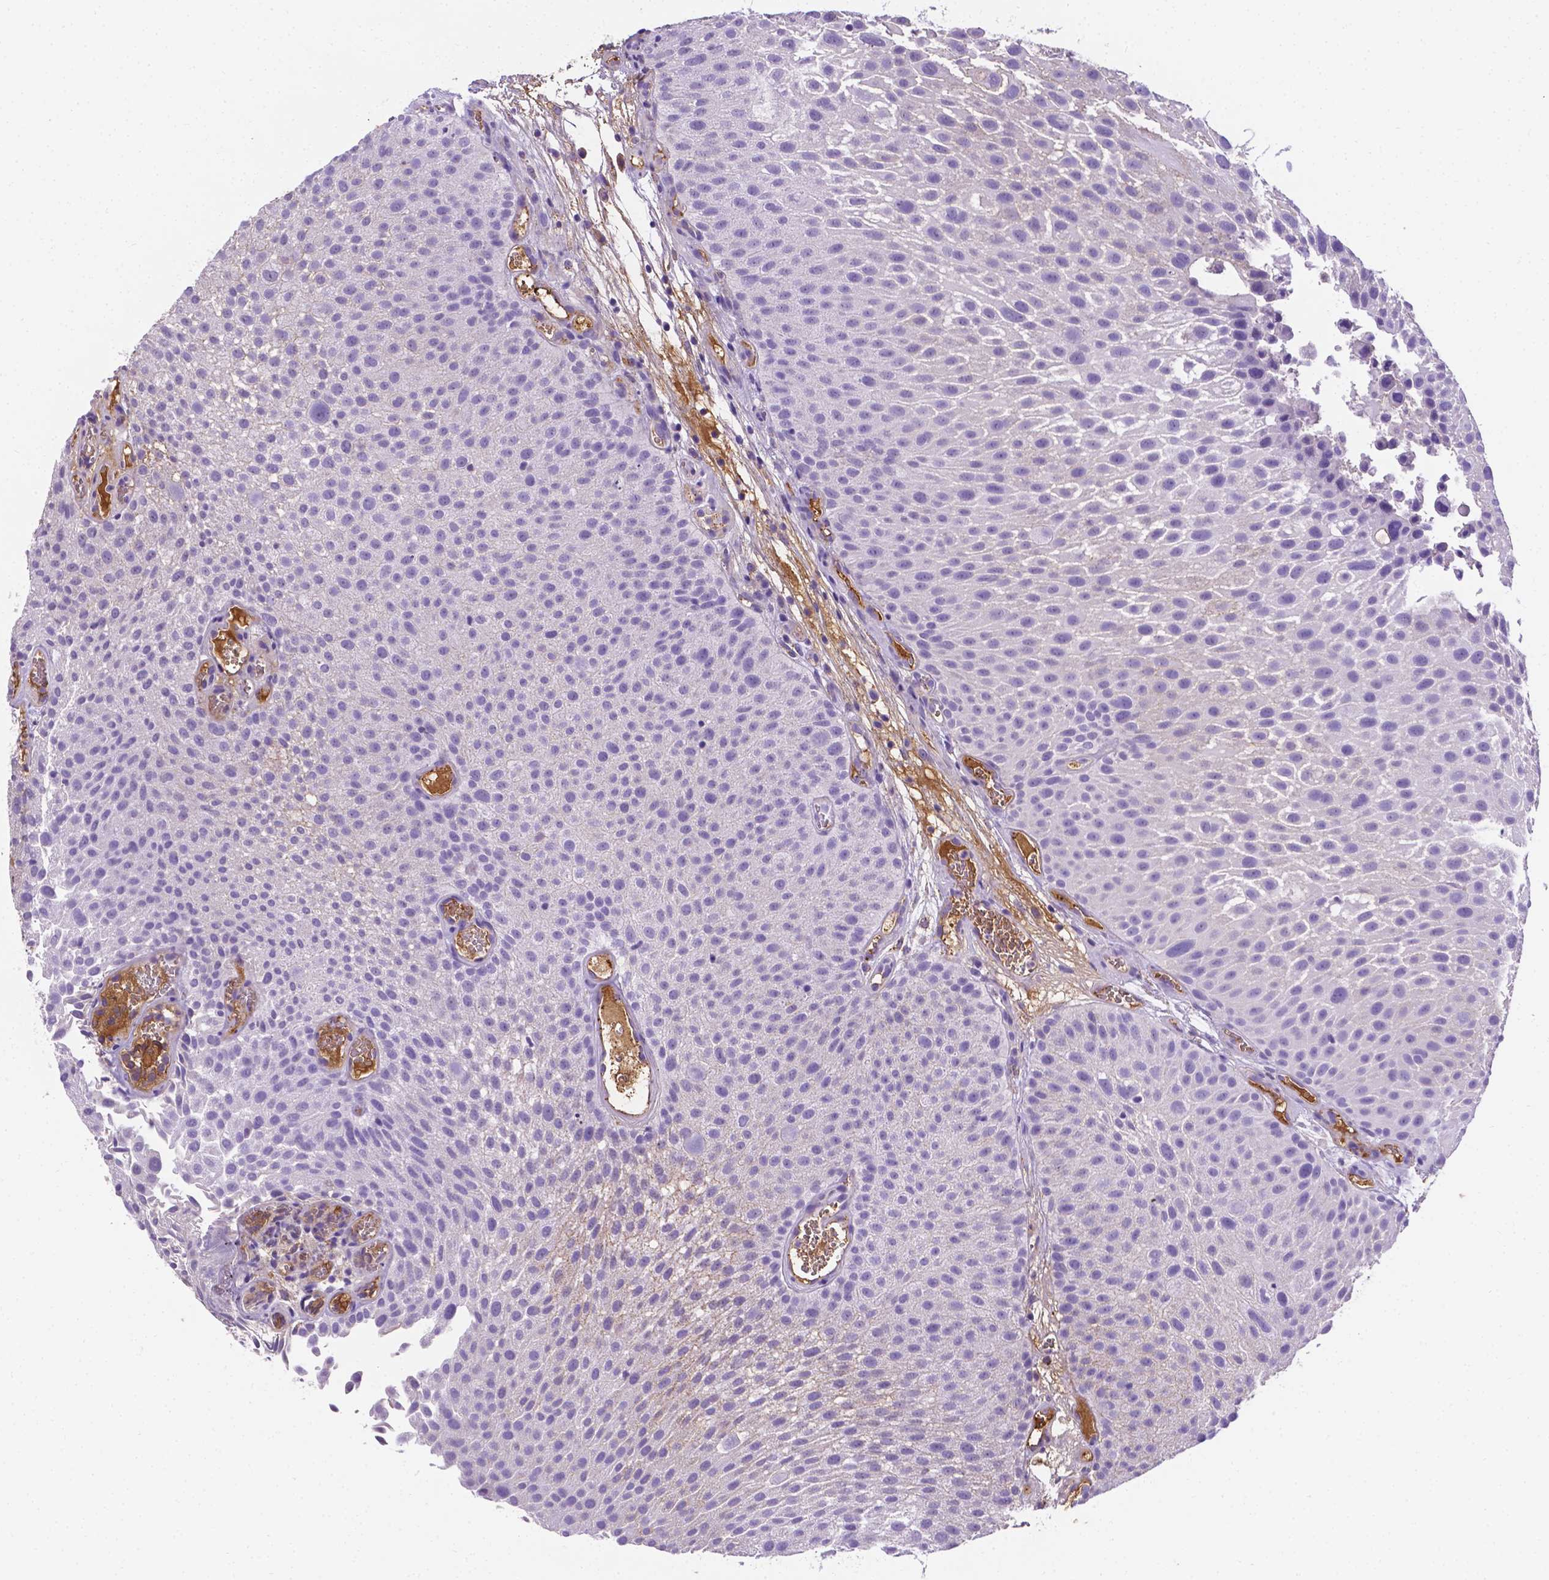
{"staining": {"intensity": "negative", "quantity": "none", "location": "none"}, "tissue": "urothelial cancer", "cell_type": "Tumor cells", "image_type": "cancer", "snomed": [{"axis": "morphology", "description": "Urothelial carcinoma, Low grade"}, {"axis": "topography", "description": "Urinary bladder"}], "caption": "Protein analysis of urothelial cancer shows no significant staining in tumor cells. (Brightfield microscopy of DAB (3,3'-diaminobenzidine) IHC at high magnification).", "gene": "APOE", "patient": {"sex": "male", "age": 72}}